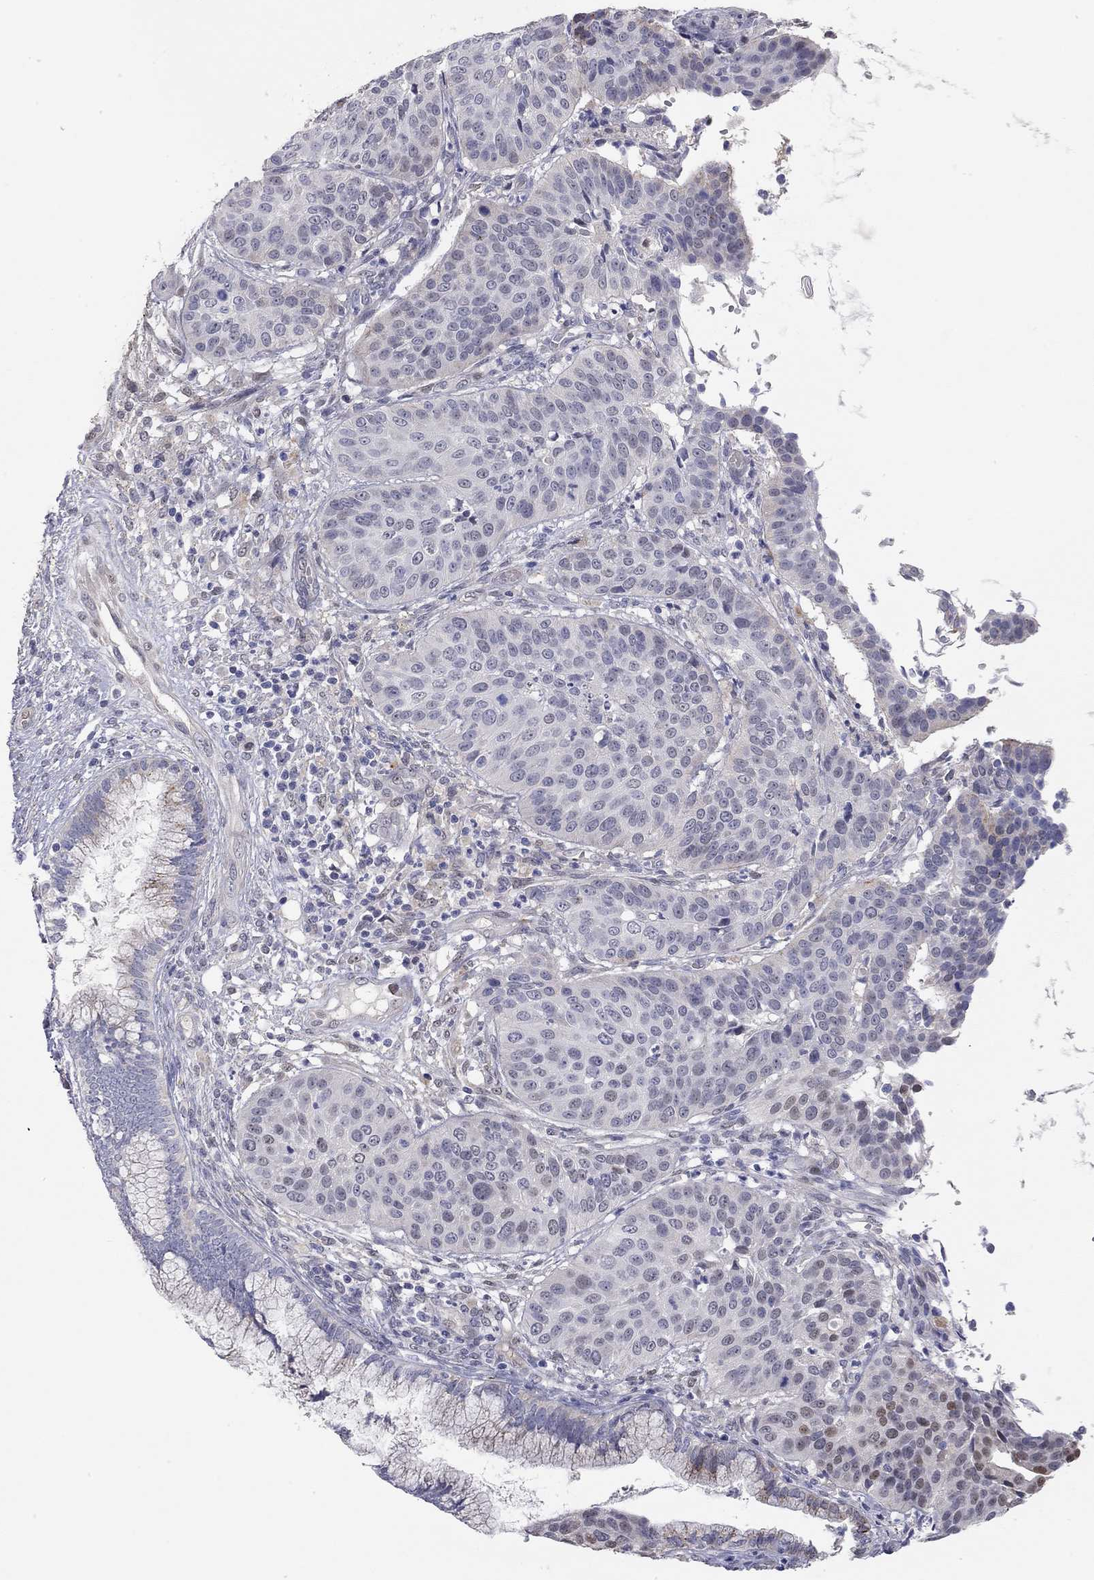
{"staining": {"intensity": "negative", "quantity": "none", "location": "none"}, "tissue": "cervical cancer", "cell_type": "Tumor cells", "image_type": "cancer", "snomed": [{"axis": "morphology", "description": "Normal tissue, NOS"}, {"axis": "morphology", "description": "Squamous cell carcinoma, NOS"}, {"axis": "topography", "description": "Cervix"}], "caption": "The photomicrograph reveals no staining of tumor cells in squamous cell carcinoma (cervical).", "gene": "PAPSS2", "patient": {"sex": "female", "age": 39}}